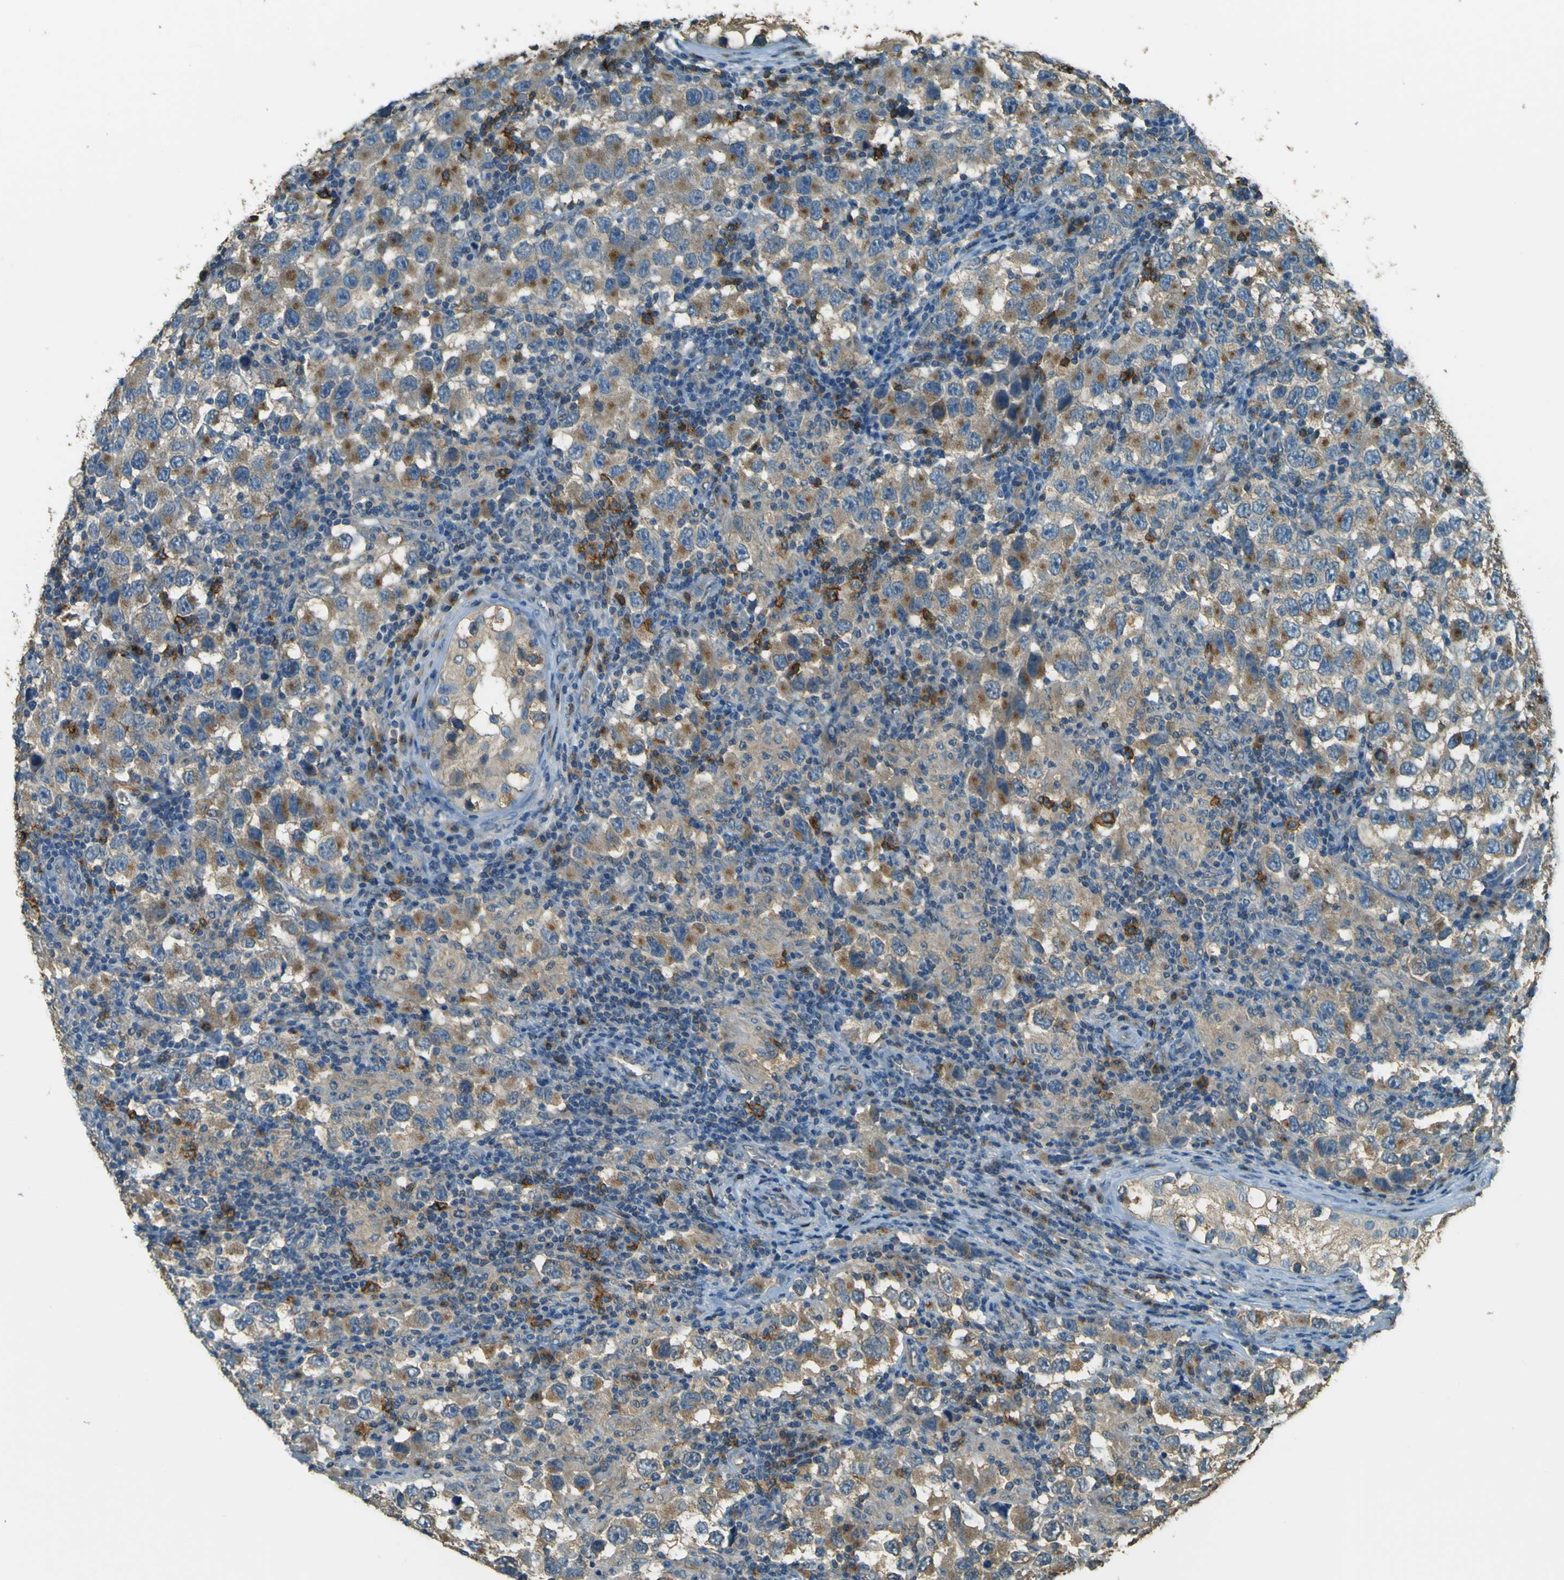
{"staining": {"intensity": "moderate", "quantity": ">75%", "location": "cytoplasmic/membranous"}, "tissue": "testis cancer", "cell_type": "Tumor cells", "image_type": "cancer", "snomed": [{"axis": "morphology", "description": "Carcinoma, Embryonal, NOS"}, {"axis": "topography", "description": "Testis"}], "caption": "Immunohistochemical staining of testis embryonal carcinoma demonstrates medium levels of moderate cytoplasmic/membranous protein expression in approximately >75% of tumor cells.", "gene": "GOLGA1", "patient": {"sex": "male", "age": 21}}